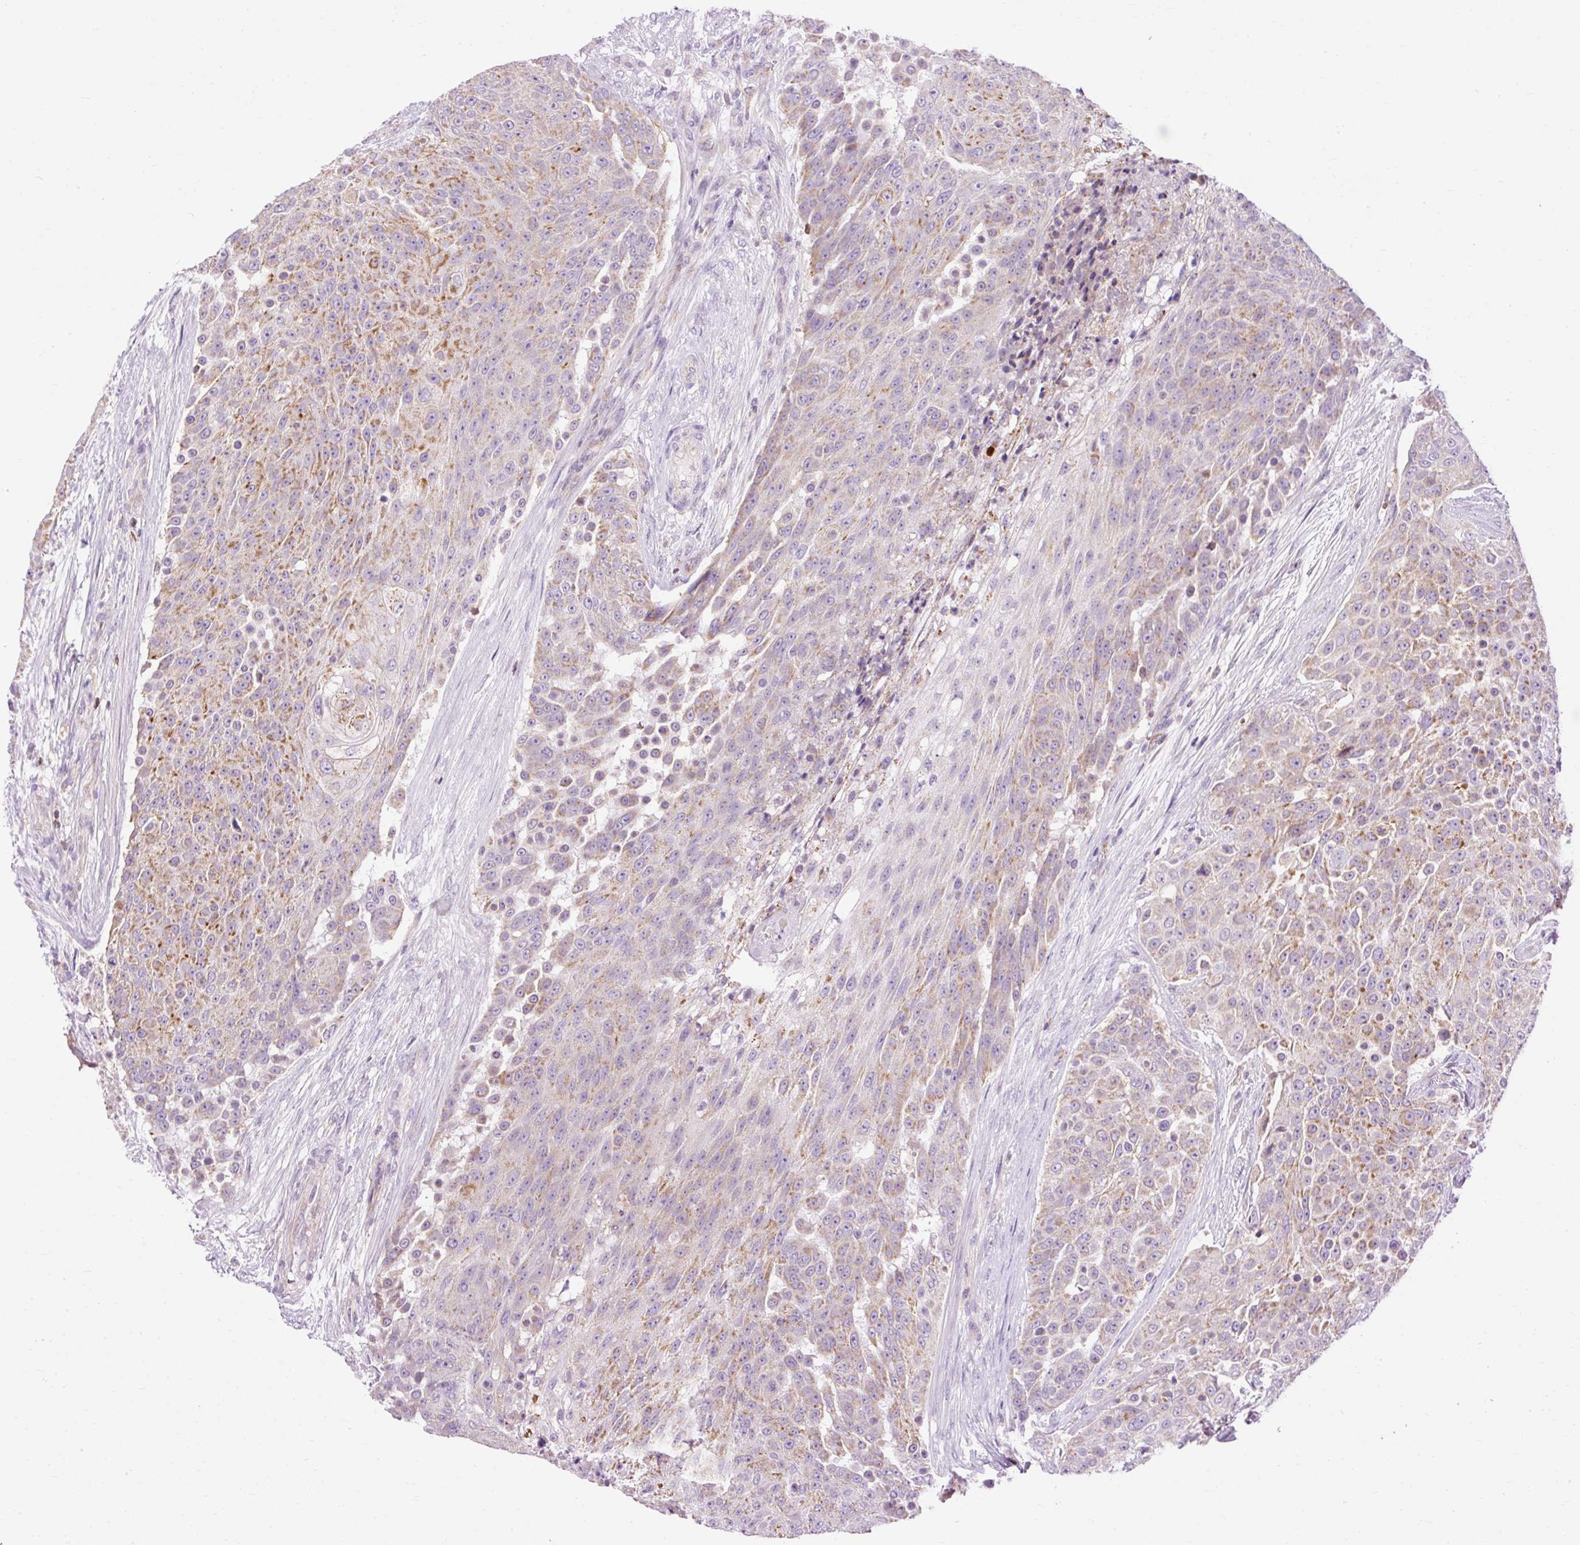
{"staining": {"intensity": "moderate", "quantity": ">75%", "location": "cytoplasmic/membranous"}, "tissue": "urothelial cancer", "cell_type": "Tumor cells", "image_type": "cancer", "snomed": [{"axis": "morphology", "description": "Urothelial carcinoma, High grade"}, {"axis": "topography", "description": "Urinary bladder"}], "caption": "Protein staining of urothelial cancer tissue displays moderate cytoplasmic/membranous expression in about >75% of tumor cells. The staining was performed using DAB, with brown indicating positive protein expression. Nuclei are stained blue with hematoxylin.", "gene": "CD83", "patient": {"sex": "female", "age": 63}}